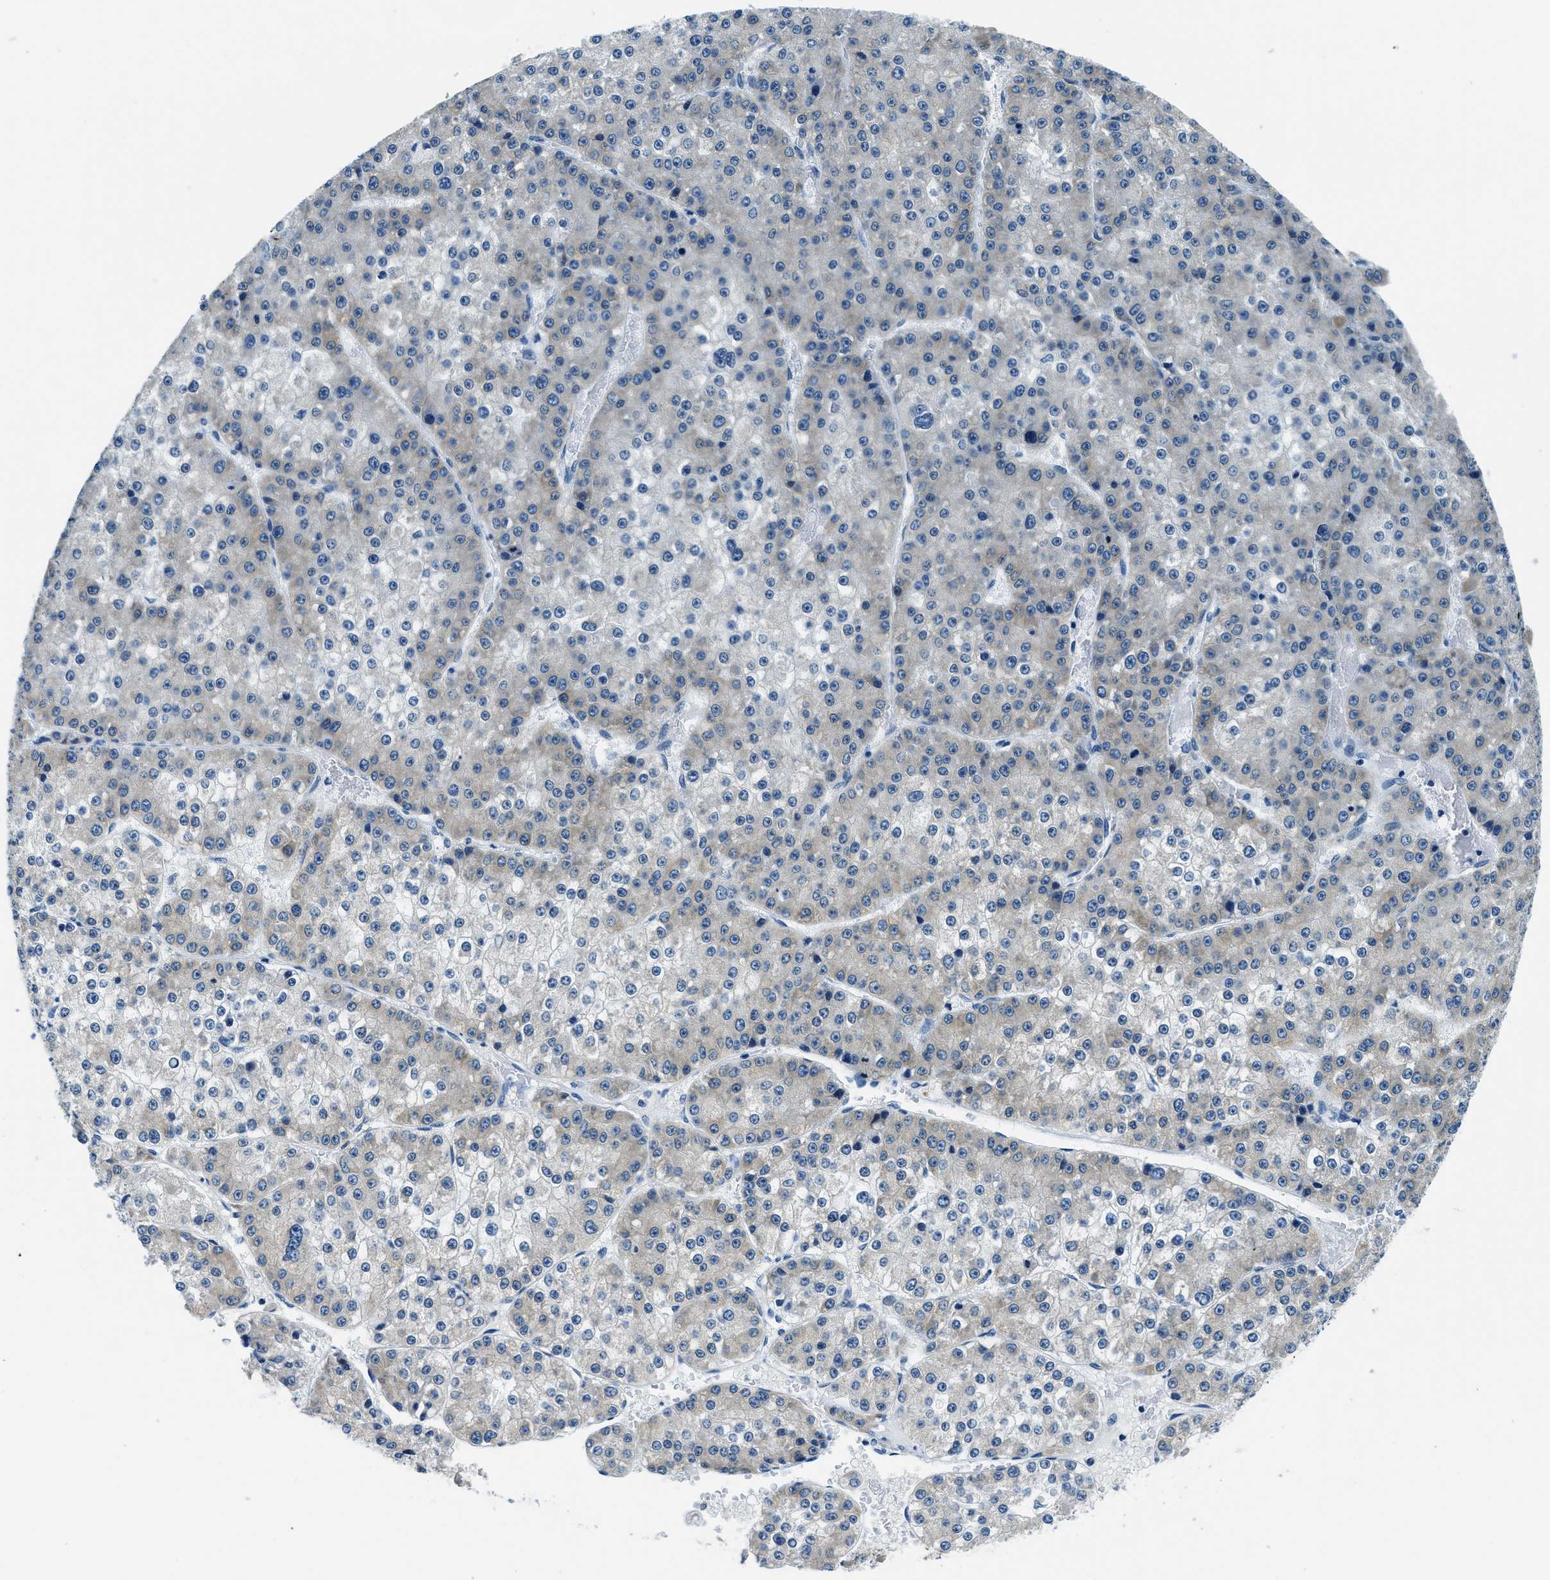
{"staining": {"intensity": "weak", "quantity": "<25%", "location": "cytoplasmic/membranous"}, "tissue": "liver cancer", "cell_type": "Tumor cells", "image_type": "cancer", "snomed": [{"axis": "morphology", "description": "Carcinoma, Hepatocellular, NOS"}, {"axis": "topography", "description": "Liver"}], "caption": "DAB (3,3'-diaminobenzidine) immunohistochemical staining of human hepatocellular carcinoma (liver) reveals no significant positivity in tumor cells. (DAB (3,3'-diaminobenzidine) IHC with hematoxylin counter stain).", "gene": "UBAC2", "patient": {"sex": "female", "age": 73}}